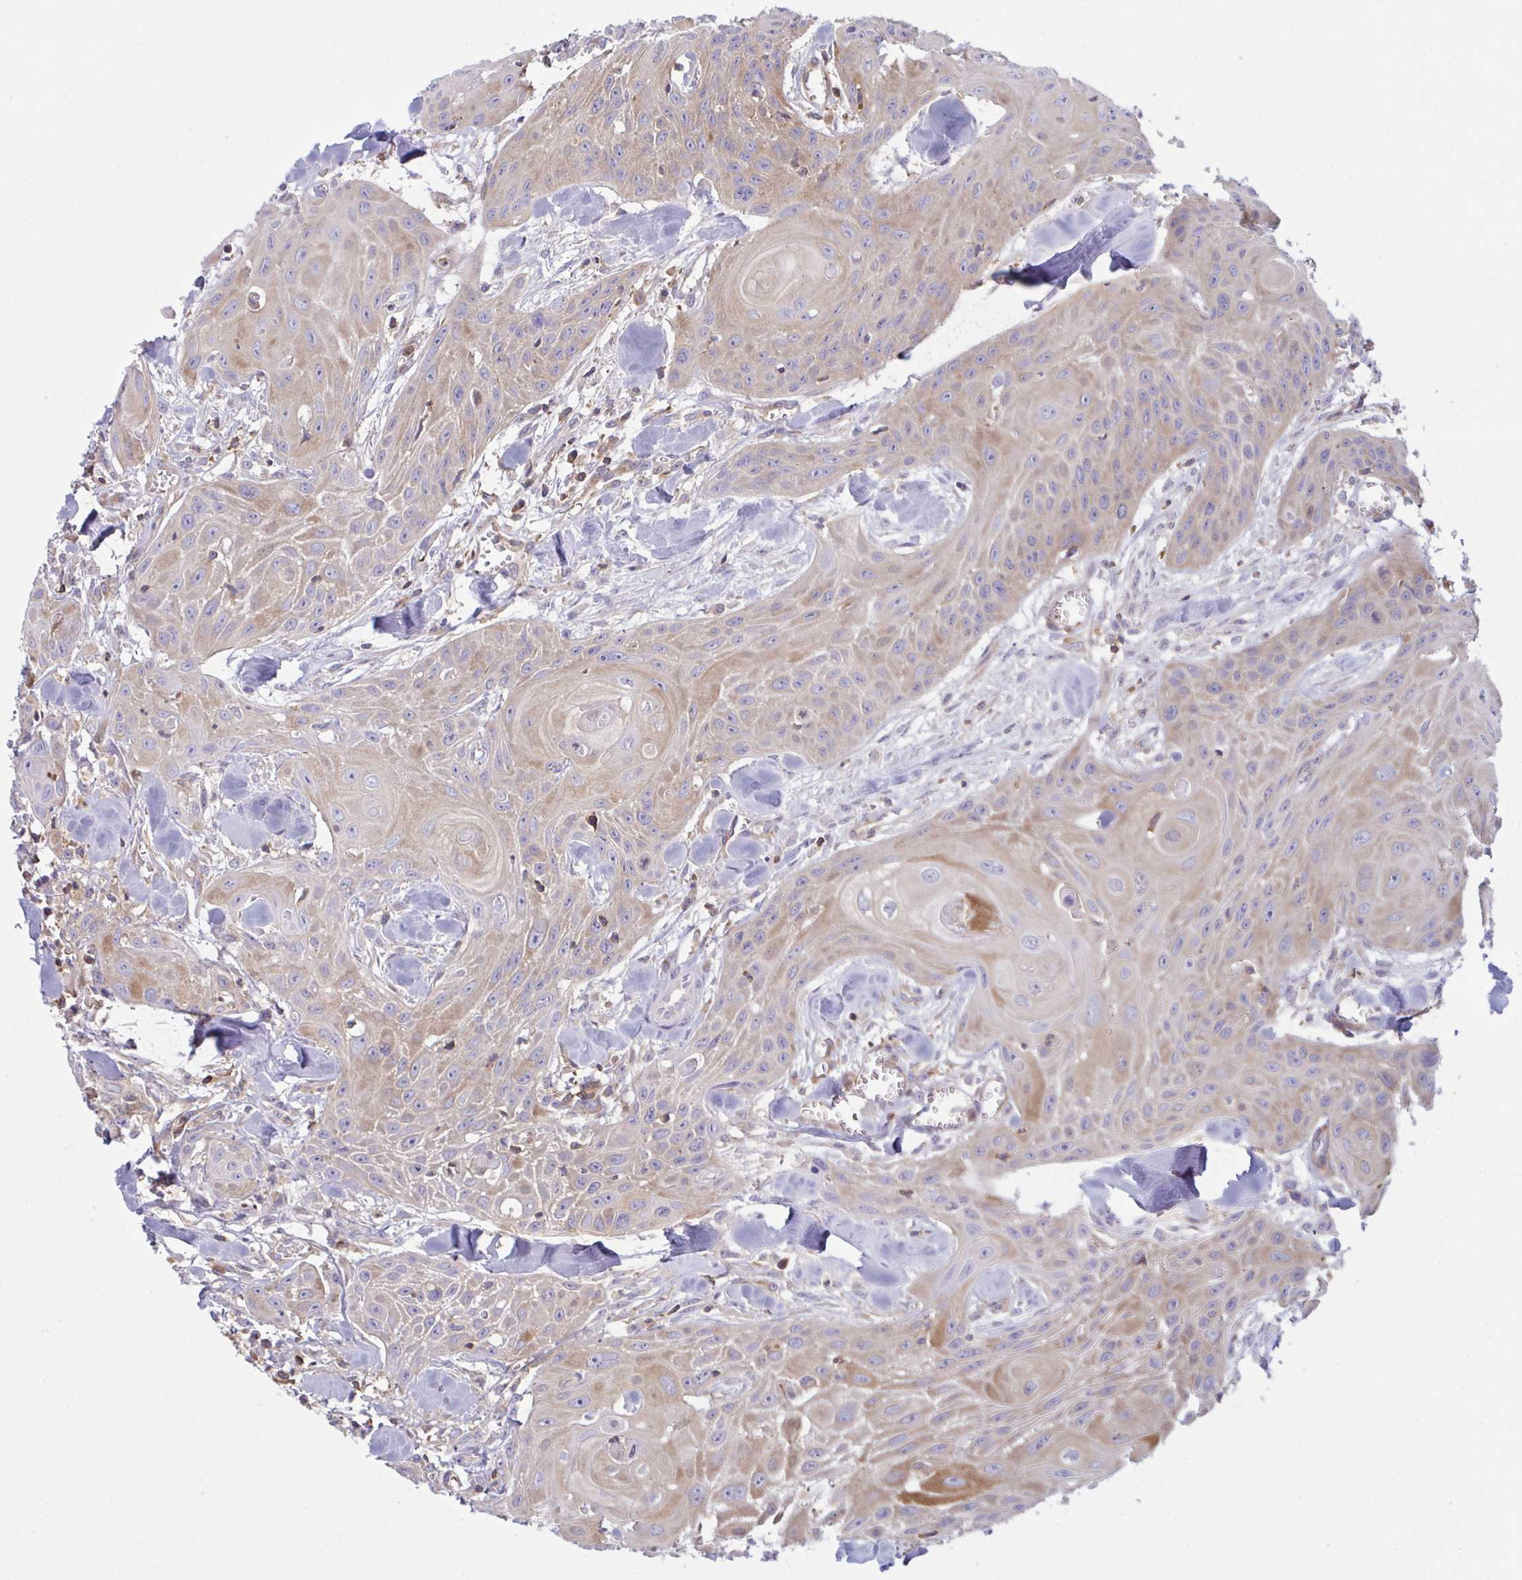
{"staining": {"intensity": "weak", "quantity": "25%-75%", "location": "cytoplasmic/membranous"}, "tissue": "head and neck cancer", "cell_type": "Tumor cells", "image_type": "cancer", "snomed": [{"axis": "morphology", "description": "Squamous cell carcinoma, NOS"}, {"axis": "topography", "description": "Lymph node"}, {"axis": "topography", "description": "Salivary gland"}, {"axis": "topography", "description": "Head-Neck"}], "caption": "Tumor cells show low levels of weak cytoplasmic/membranous staining in about 25%-75% of cells in human head and neck cancer (squamous cell carcinoma).", "gene": "TSC22D3", "patient": {"sex": "female", "age": 74}}